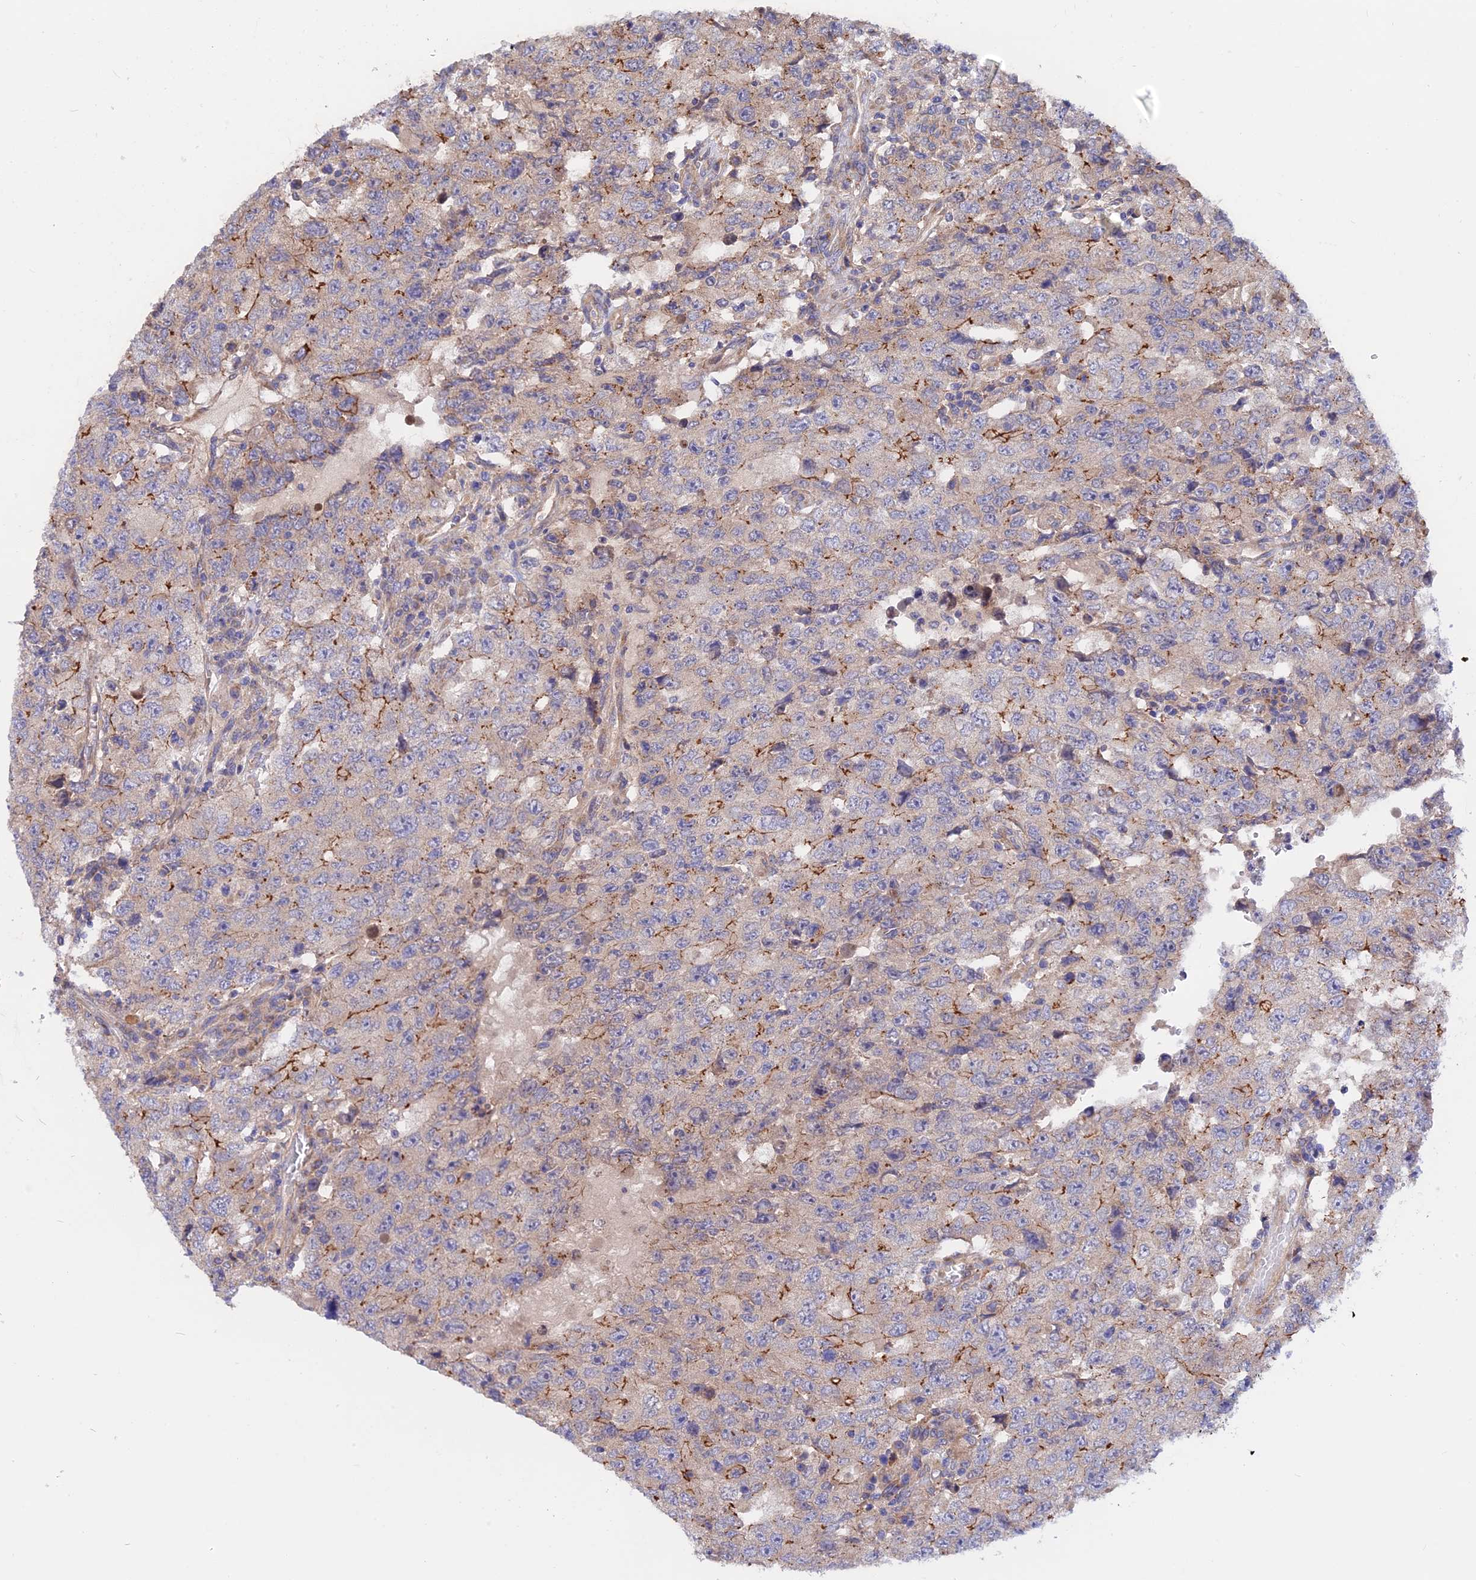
{"staining": {"intensity": "moderate", "quantity": "<25%", "location": "cytoplasmic/membranous"}, "tissue": "testis cancer", "cell_type": "Tumor cells", "image_type": "cancer", "snomed": [{"axis": "morphology", "description": "Carcinoma, Embryonal, NOS"}, {"axis": "topography", "description": "Testis"}], "caption": "This is a histology image of immunohistochemistry (IHC) staining of testis embryonal carcinoma, which shows moderate expression in the cytoplasmic/membranous of tumor cells.", "gene": "HYCC1", "patient": {"sex": "male", "age": 26}}